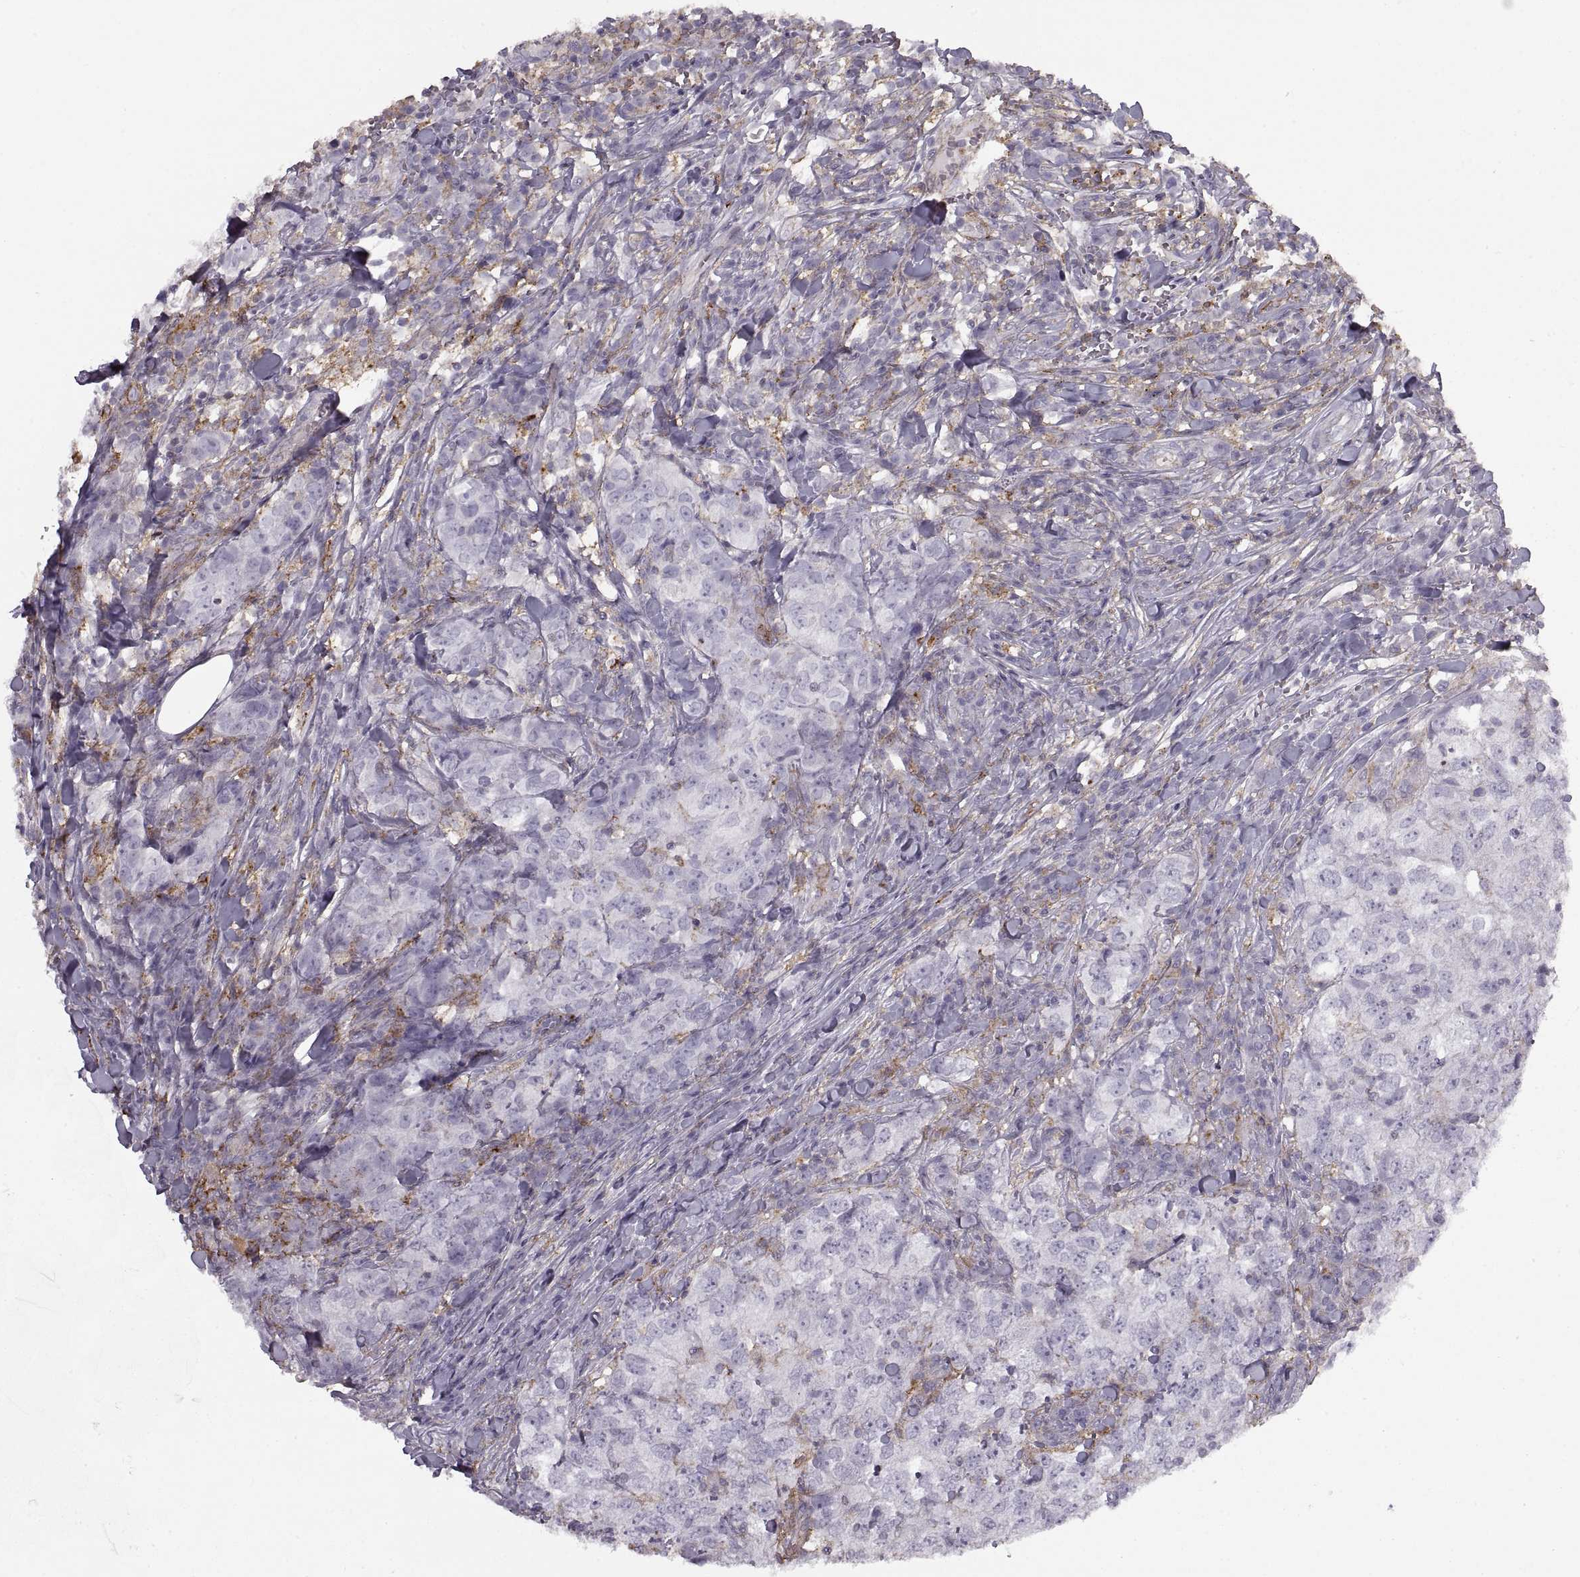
{"staining": {"intensity": "negative", "quantity": "none", "location": "none"}, "tissue": "breast cancer", "cell_type": "Tumor cells", "image_type": "cancer", "snomed": [{"axis": "morphology", "description": "Duct carcinoma"}, {"axis": "topography", "description": "Breast"}], "caption": "The photomicrograph demonstrates no staining of tumor cells in breast cancer. (DAB (3,3'-diaminobenzidine) immunohistochemistry with hematoxylin counter stain).", "gene": "RALB", "patient": {"sex": "female", "age": 30}}